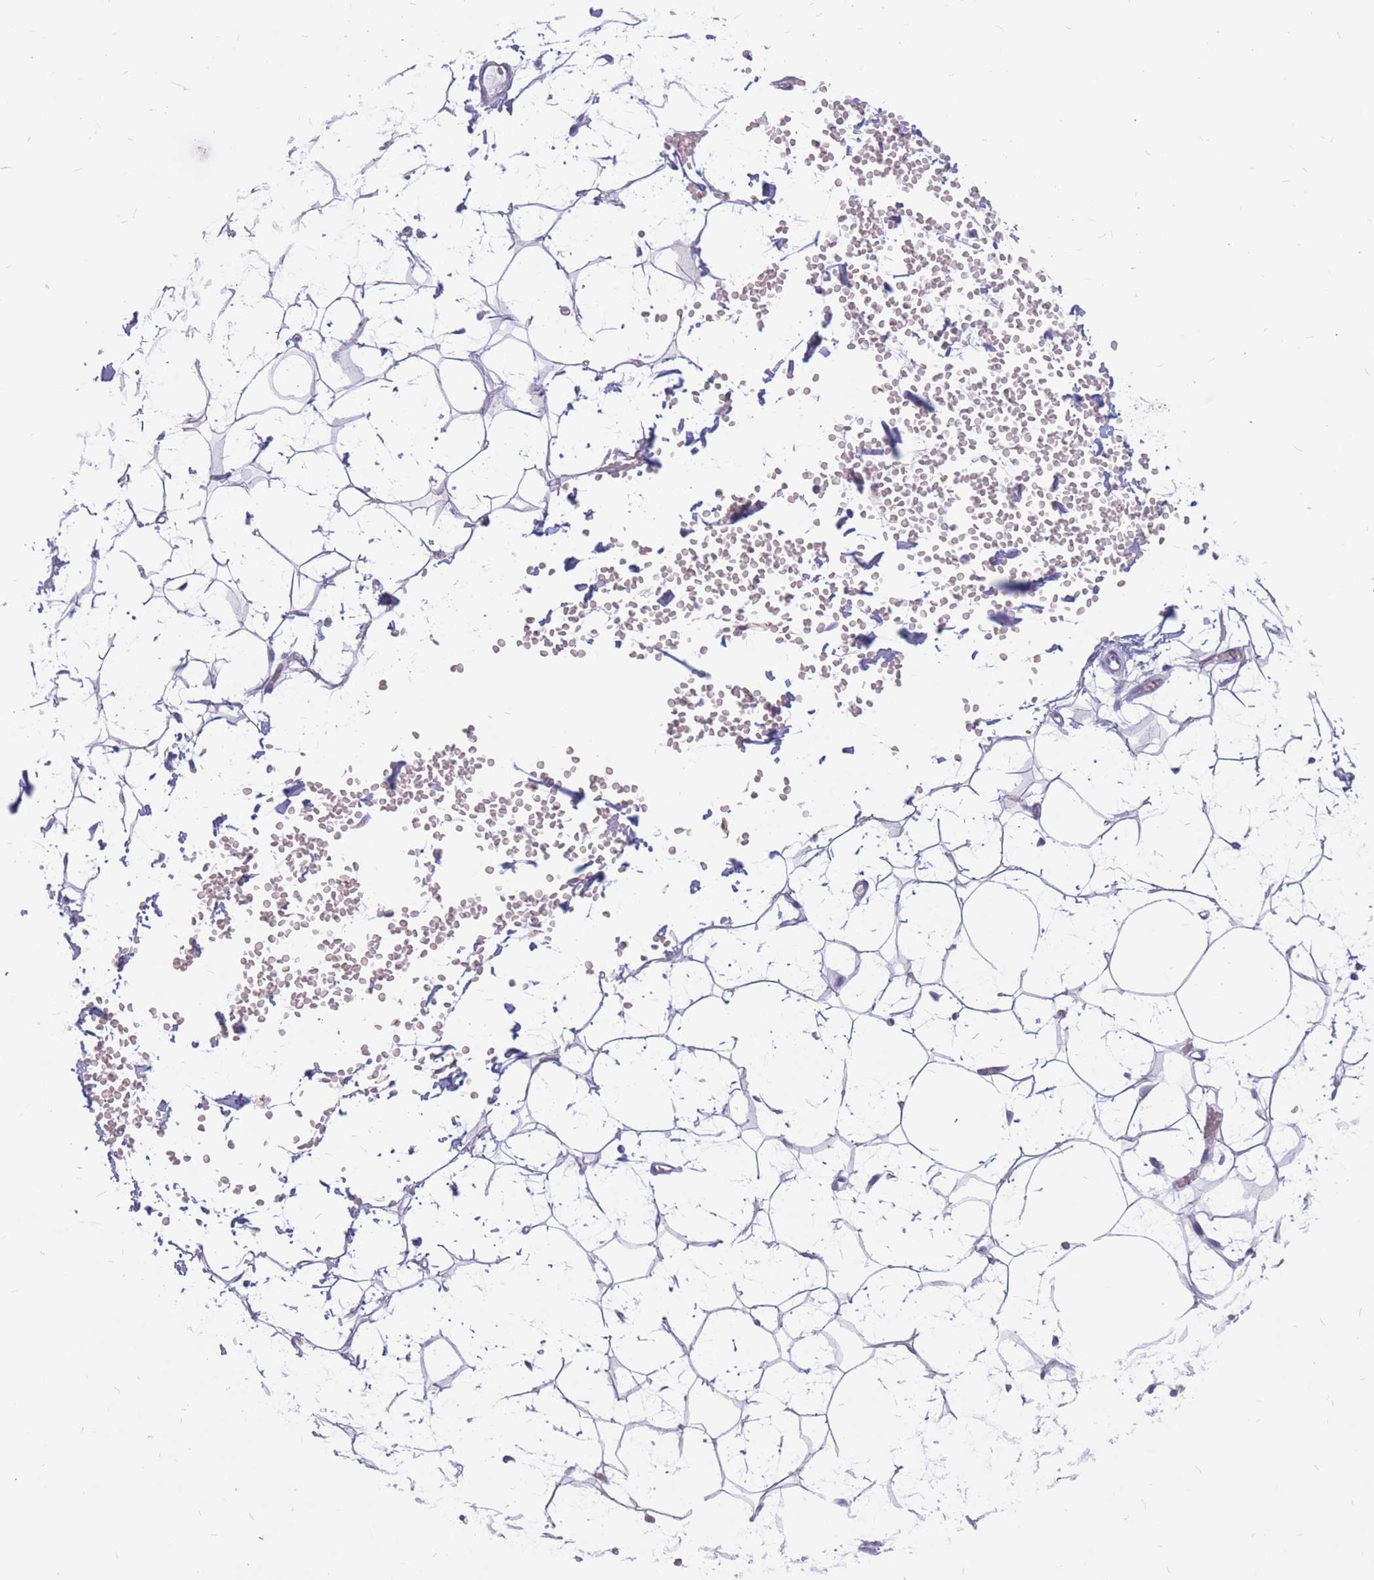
{"staining": {"intensity": "negative", "quantity": "none", "location": "none"}, "tissue": "adipose tissue", "cell_type": "Adipocytes", "image_type": "normal", "snomed": [{"axis": "morphology", "description": "Normal tissue, NOS"}, {"axis": "topography", "description": "Breast"}], "caption": "Immunohistochemical staining of normal adipose tissue exhibits no significant positivity in adipocytes.", "gene": "ADD2", "patient": {"sex": "female", "age": 23}}